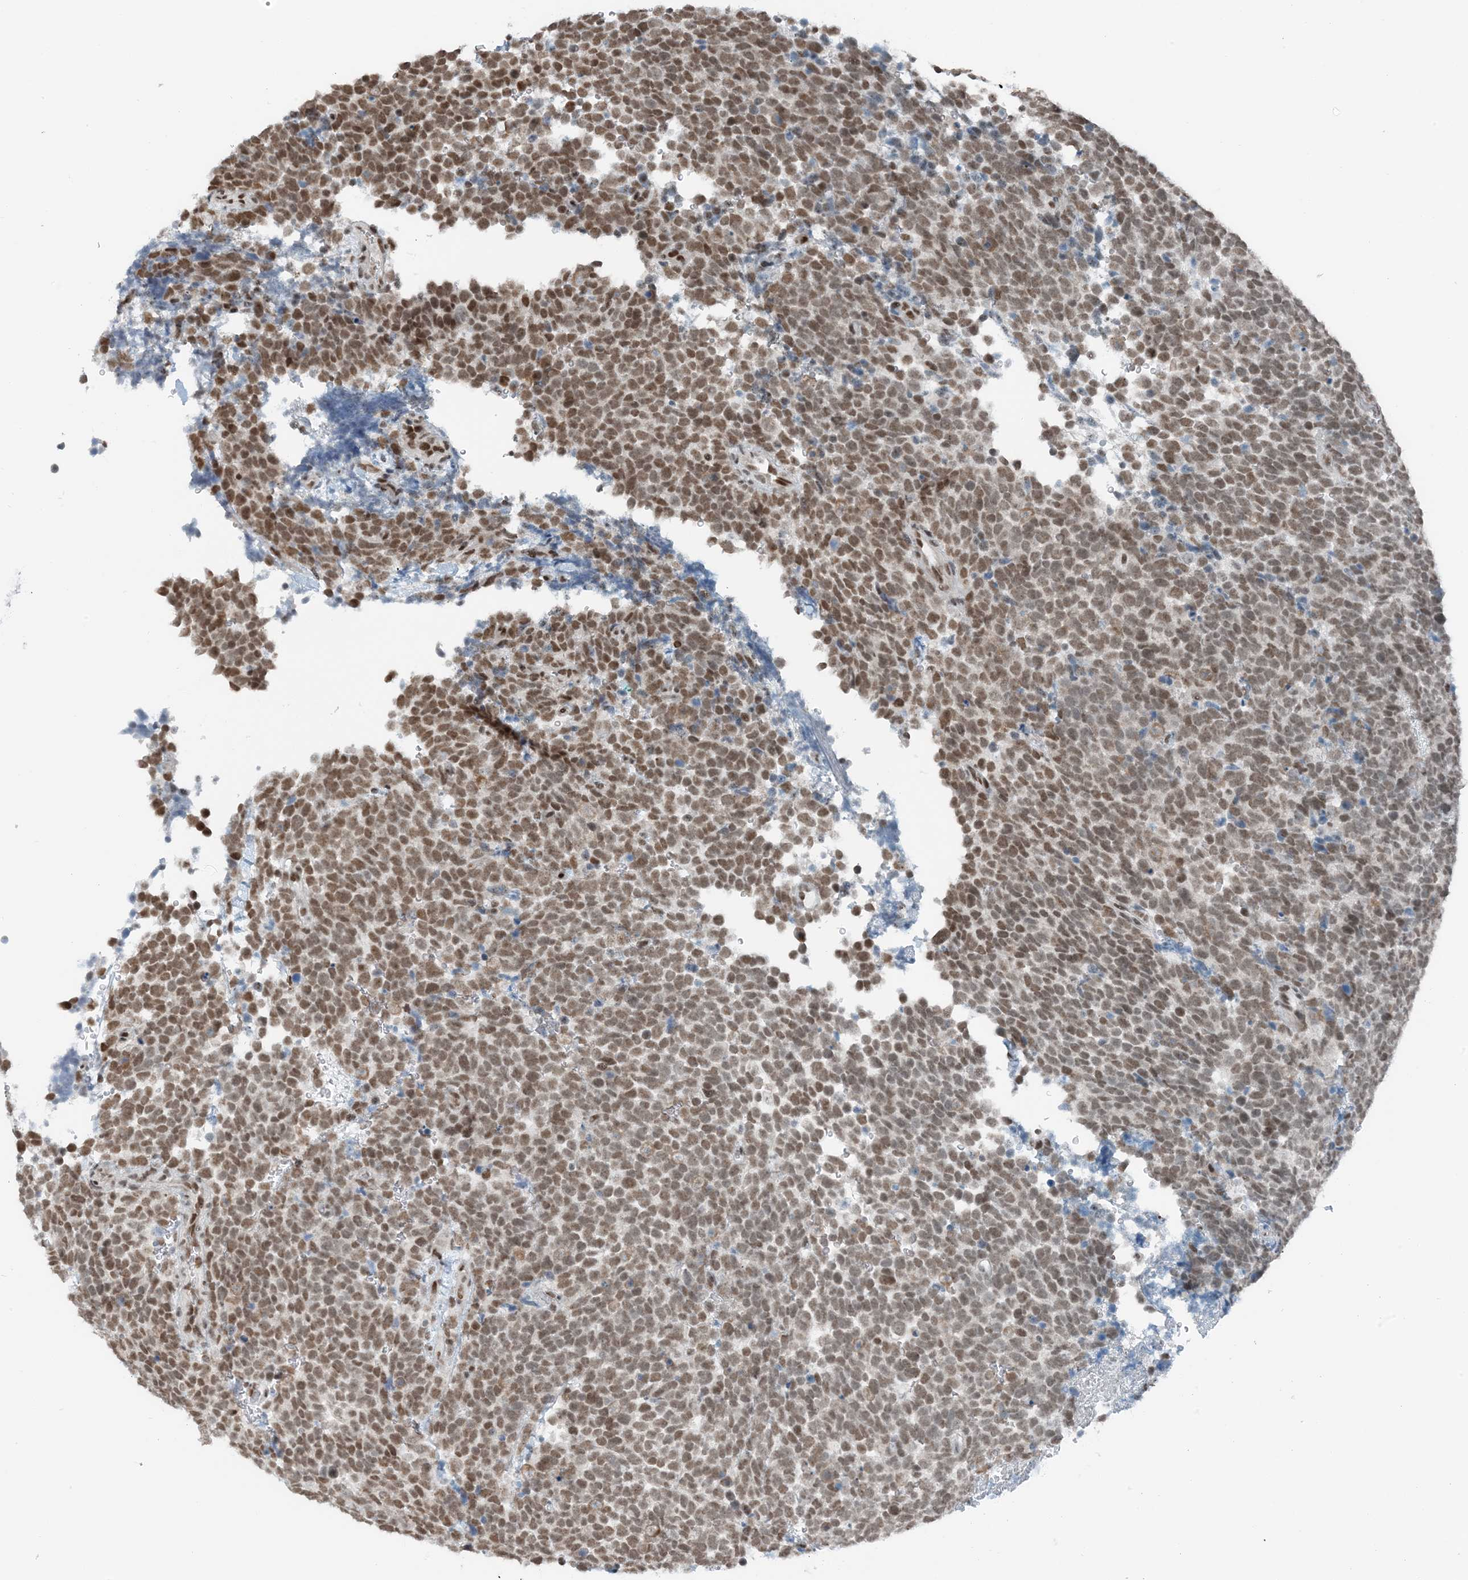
{"staining": {"intensity": "moderate", "quantity": ">75%", "location": "nuclear"}, "tissue": "urothelial cancer", "cell_type": "Tumor cells", "image_type": "cancer", "snomed": [{"axis": "morphology", "description": "Urothelial carcinoma, High grade"}, {"axis": "topography", "description": "Urinary bladder"}], "caption": "Human high-grade urothelial carcinoma stained with a brown dye demonstrates moderate nuclear positive positivity in about >75% of tumor cells.", "gene": "ZNF500", "patient": {"sex": "female", "age": 82}}